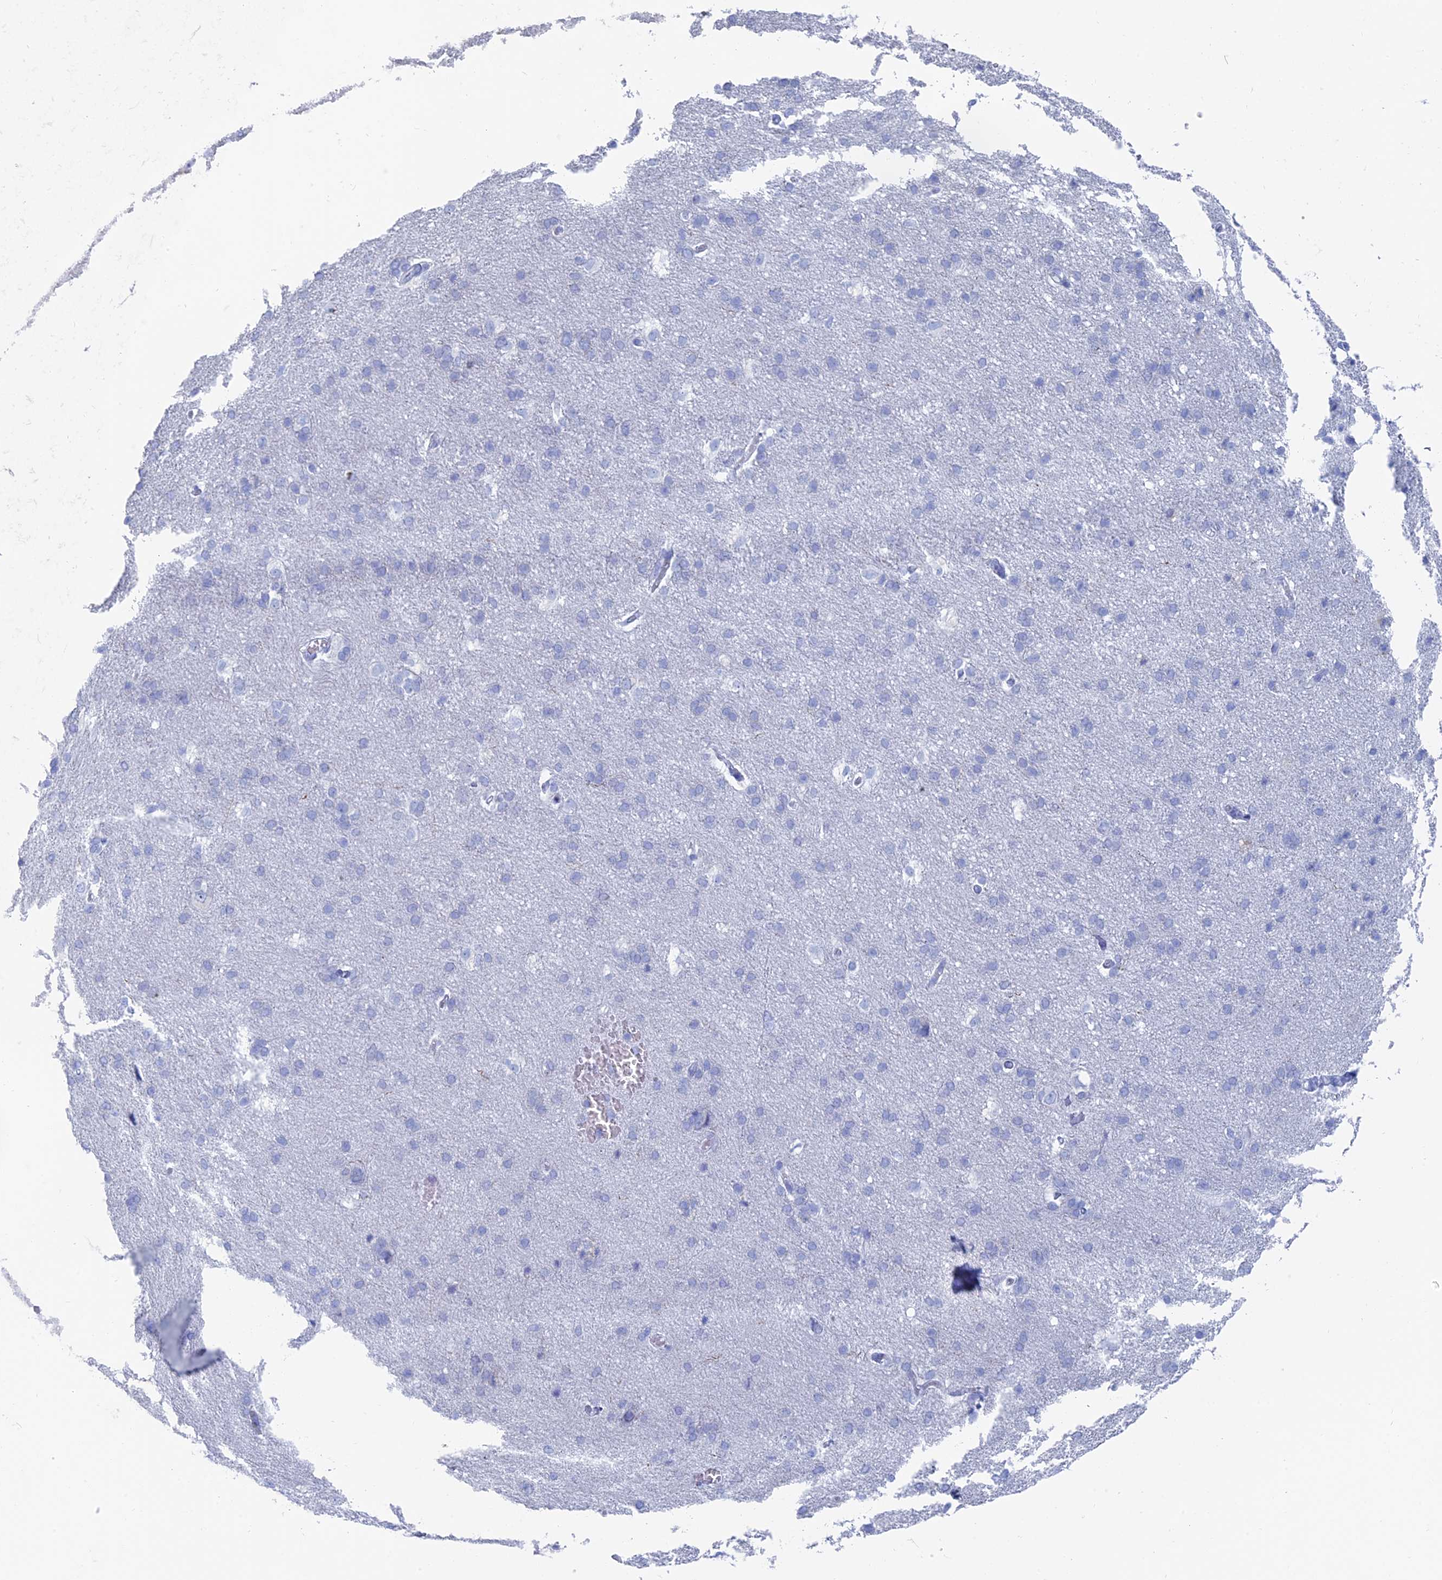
{"staining": {"intensity": "negative", "quantity": "none", "location": "none"}, "tissue": "cerebral cortex", "cell_type": "Endothelial cells", "image_type": "normal", "snomed": [{"axis": "morphology", "description": "Normal tissue, NOS"}, {"axis": "topography", "description": "Cerebral cortex"}], "caption": "An immunohistochemistry (IHC) histopathology image of unremarkable cerebral cortex is shown. There is no staining in endothelial cells of cerebral cortex. (DAB (3,3'-diaminobenzidine) IHC with hematoxylin counter stain).", "gene": "ALMS1", "patient": {"sex": "male", "age": 62}}